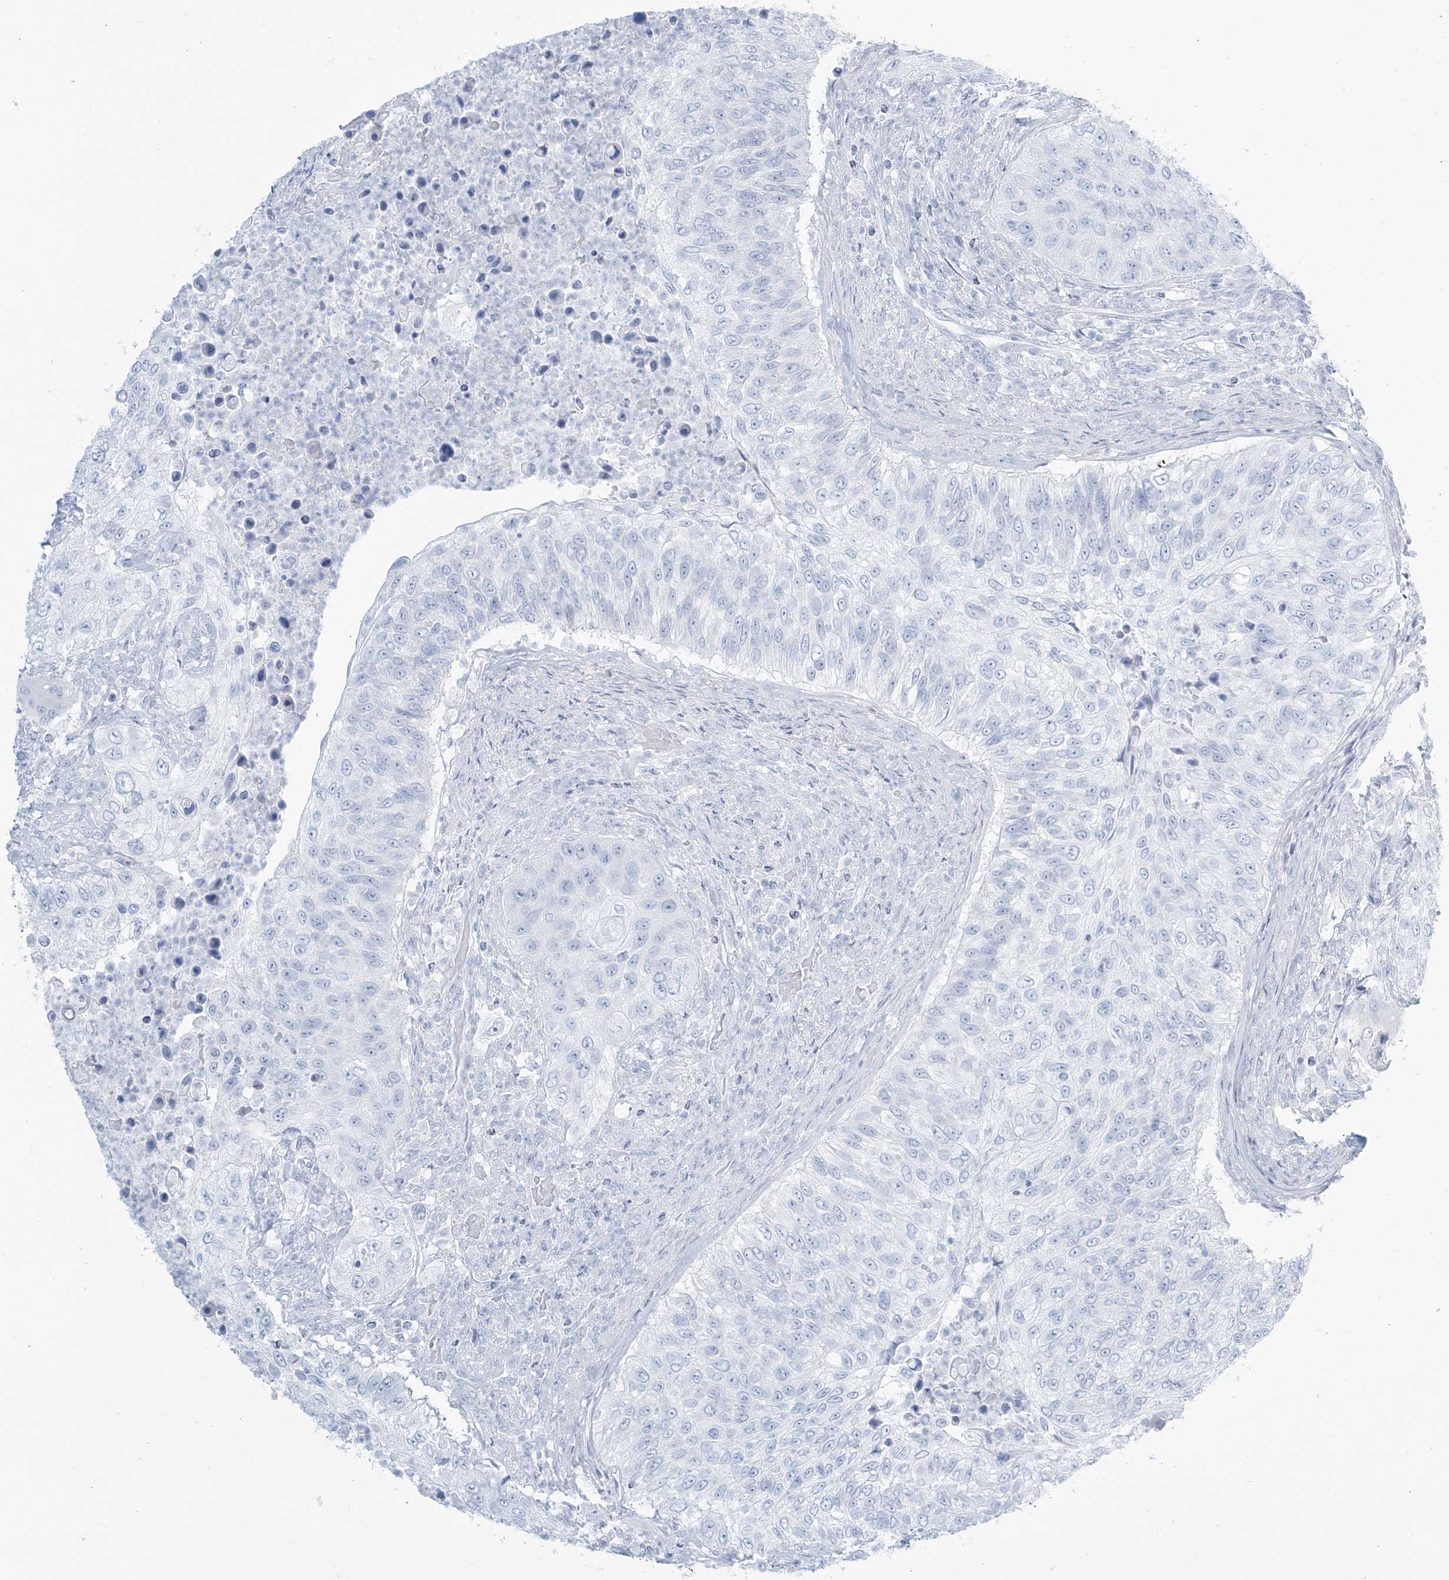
{"staining": {"intensity": "negative", "quantity": "none", "location": "none"}, "tissue": "urothelial cancer", "cell_type": "Tumor cells", "image_type": "cancer", "snomed": [{"axis": "morphology", "description": "Urothelial carcinoma, High grade"}, {"axis": "topography", "description": "Urinary bladder"}], "caption": "Immunohistochemistry (IHC) image of human urothelial carcinoma (high-grade) stained for a protein (brown), which demonstrates no expression in tumor cells.", "gene": "AGXT", "patient": {"sex": "female", "age": 60}}